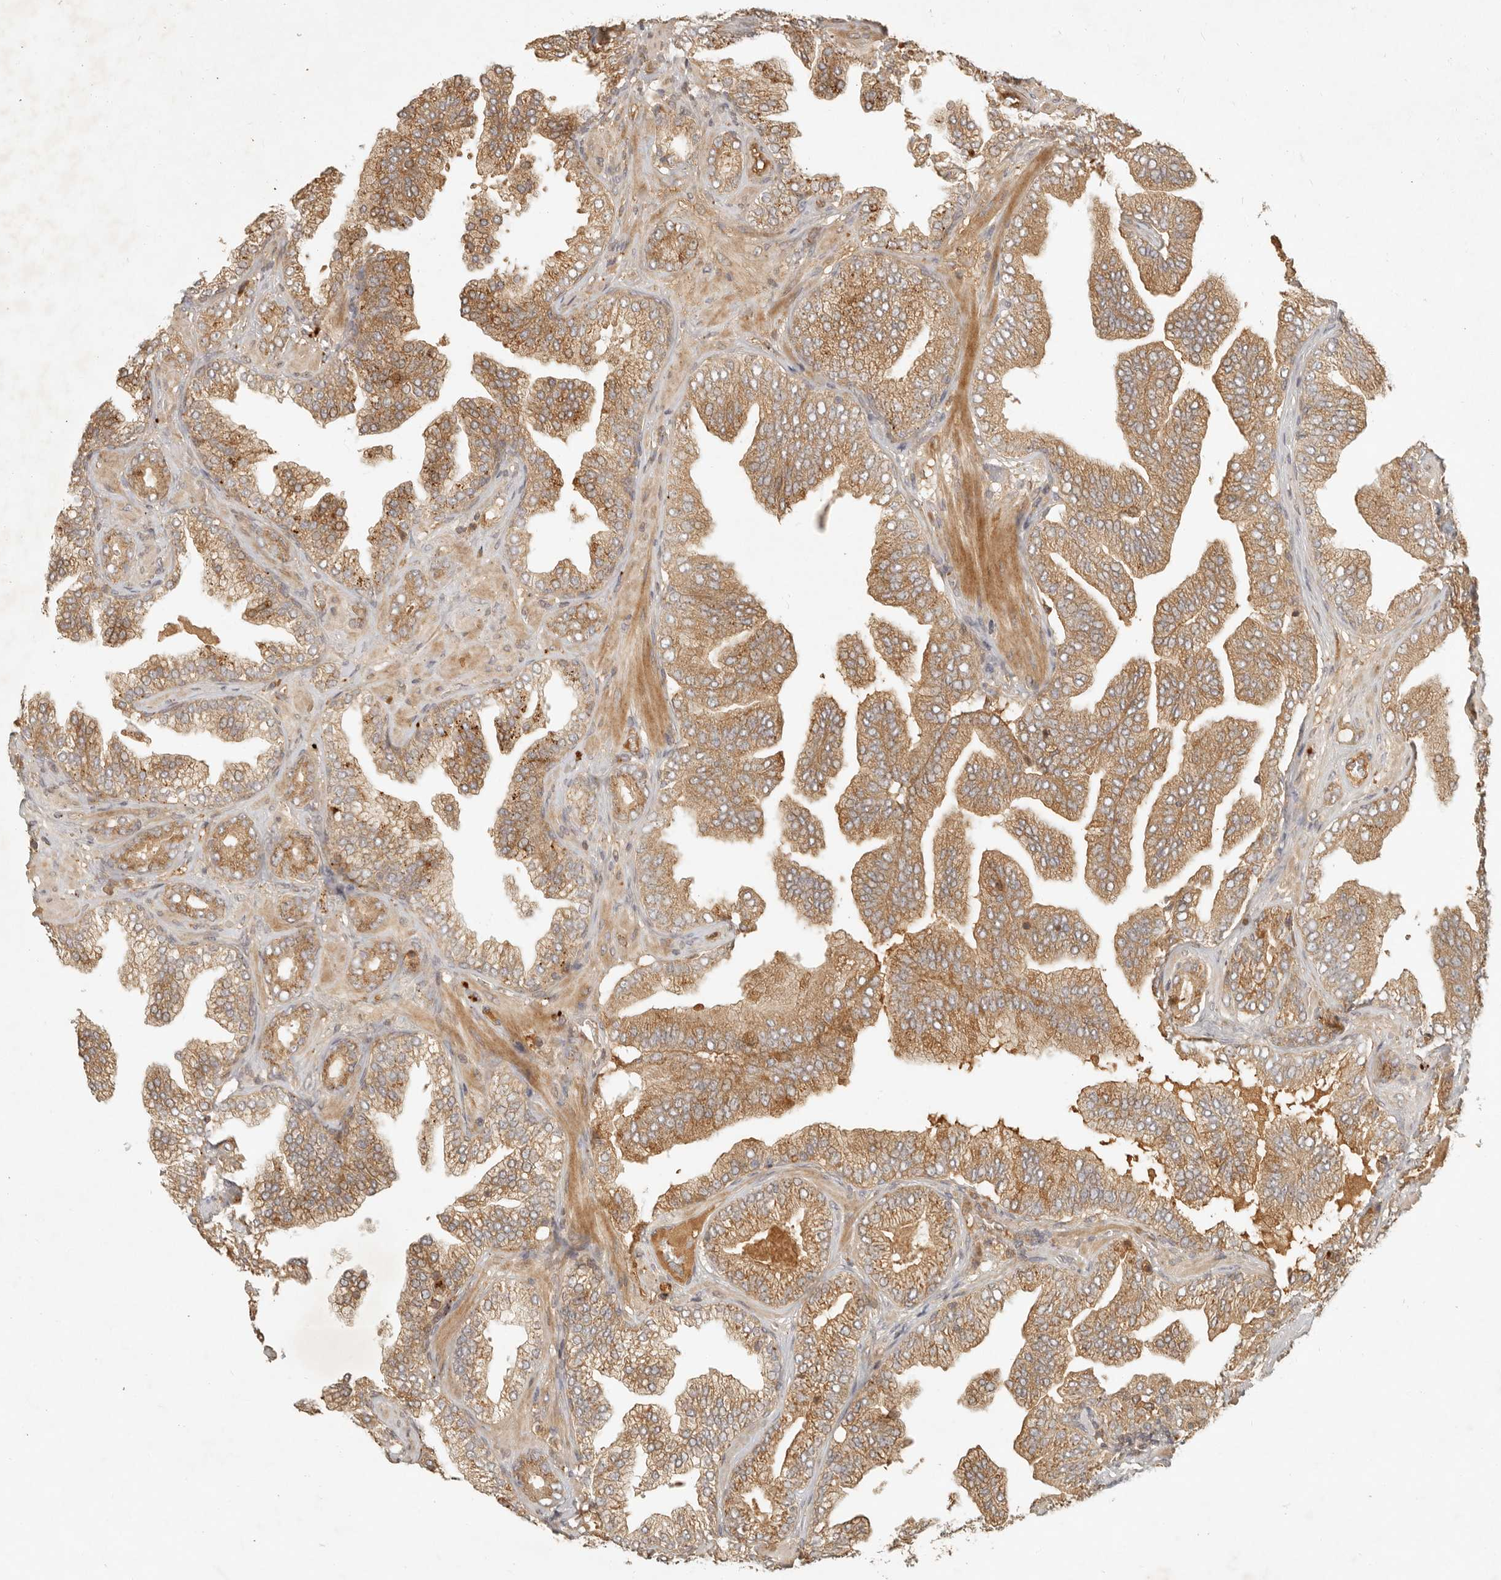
{"staining": {"intensity": "moderate", "quantity": ">75%", "location": "cytoplasmic/membranous"}, "tissue": "prostate cancer", "cell_type": "Tumor cells", "image_type": "cancer", "snomed": [{"axis": "morphology", "description": "Adenocarcinoma, High grade"}, {"axis": "topography", "description": "Prostate"}], "caption": "Immunohistochemistry (DAB) staining of prostate high-grade adenocarcinoma exhibits moderate cytoplasmic/membranous protein expression in about >75% of tumor cells. The protein is stained brown, and the nuclei are stained in blue (DAB (3,3'-diaminobenzidine) IHC with brightfield microscopy, high magnification).", "gene": "ANKRD61", "patient": {"sex": "male", "age": 58}}